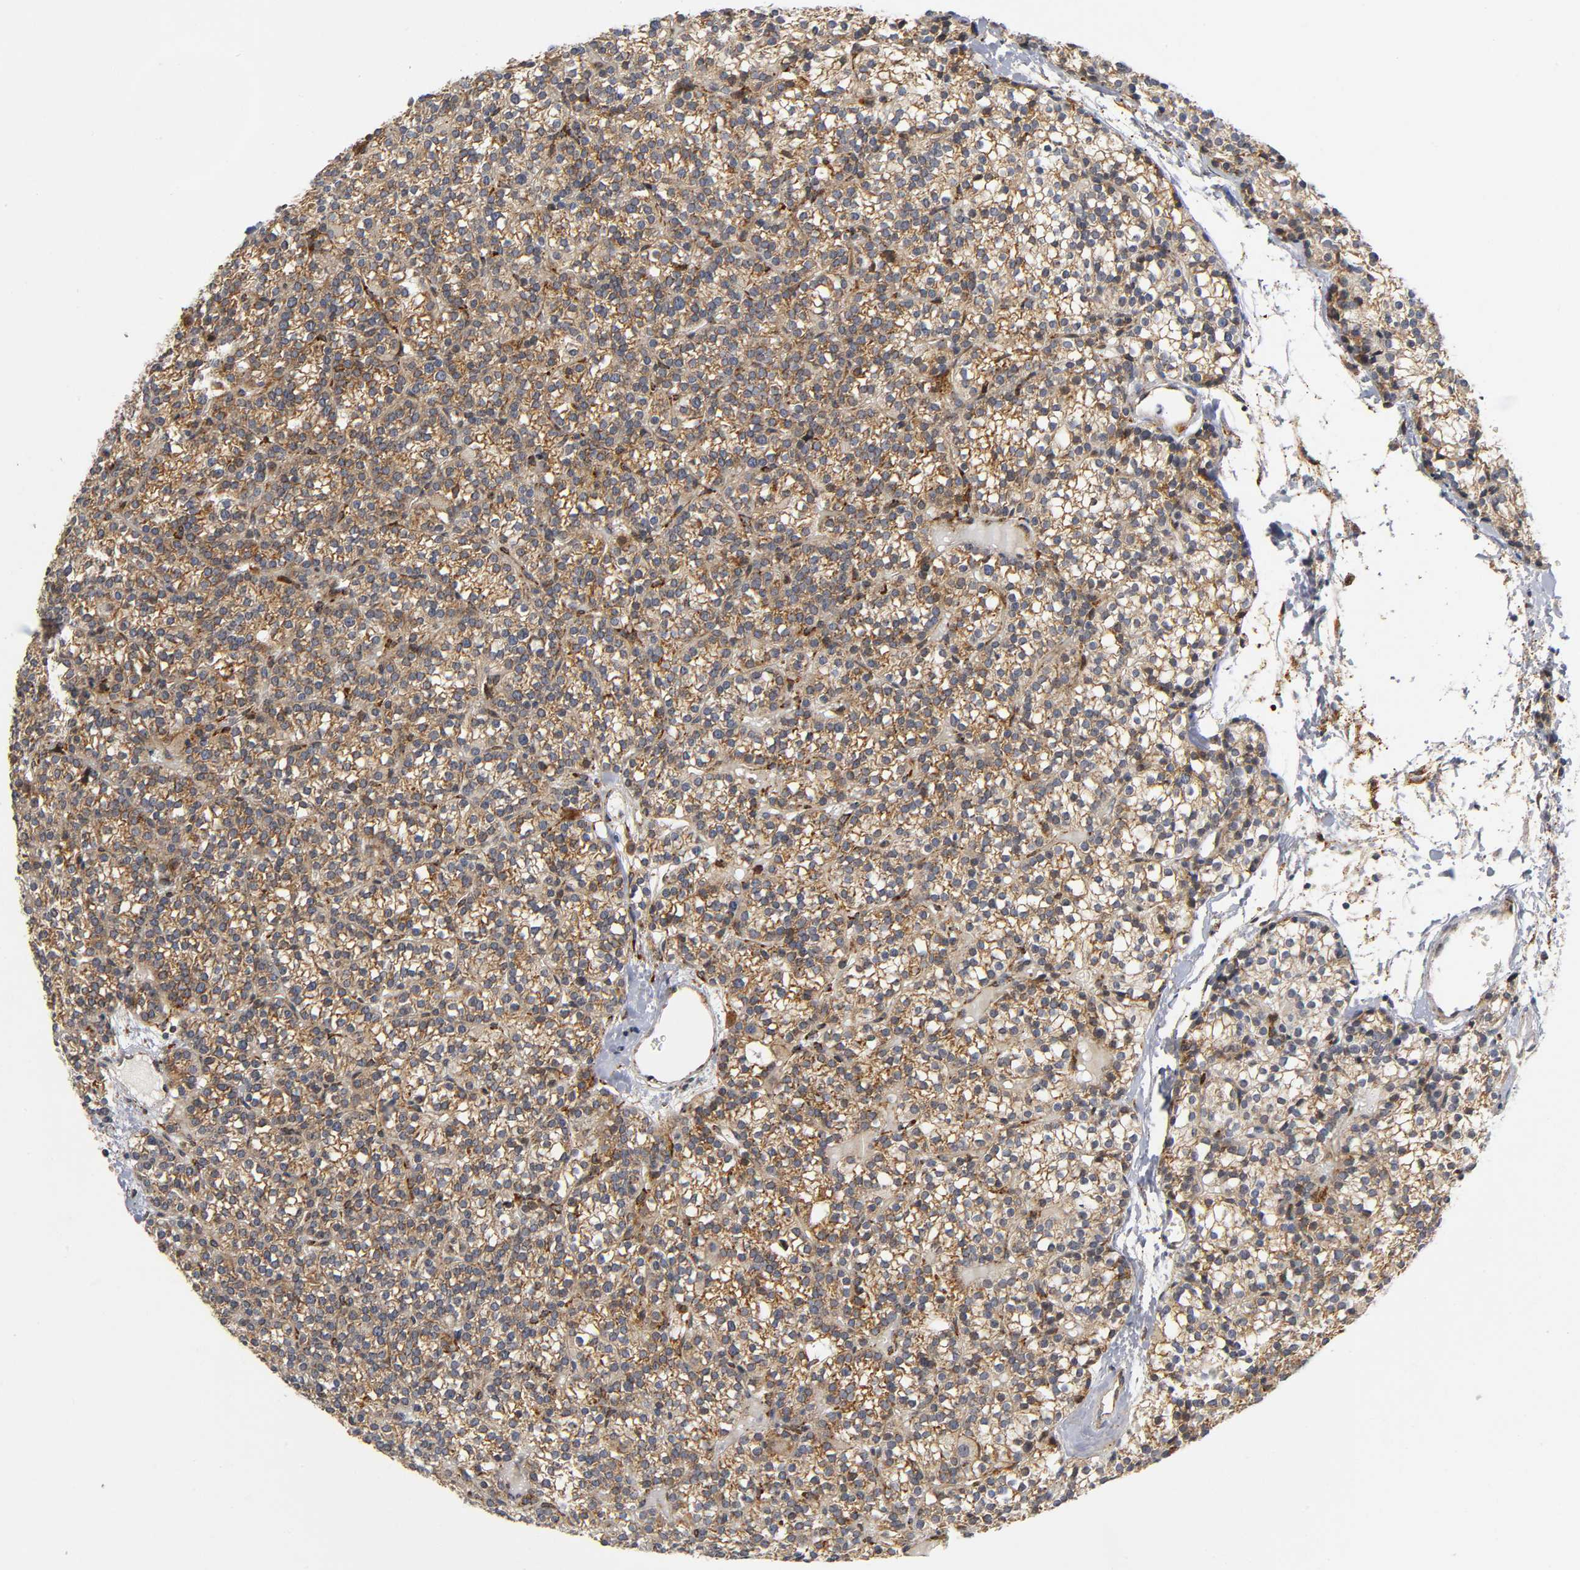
{"staining": {"intensity": "moderate", "quantity": ">75%", "location": "cytoplasmic/membranous,nuclear"}, "tissue": "parathyroid gland", "cell_type": "Glandular cells", "image_type": "normal", "snomed": [{"axis": "morphology", "description": "Normal tissue, NOS"}, {"axis": "topography", "description": "Parathyroid gland"}], "caption": "Parathyroid gland stained with DAB IHC exhibits medium levels of moderate cytoplasmic/membranous,nuclear expression in approximately >75% of glandular cells.", "gene": "SOS2", "patient": {"sex": "female", "age": 50}}